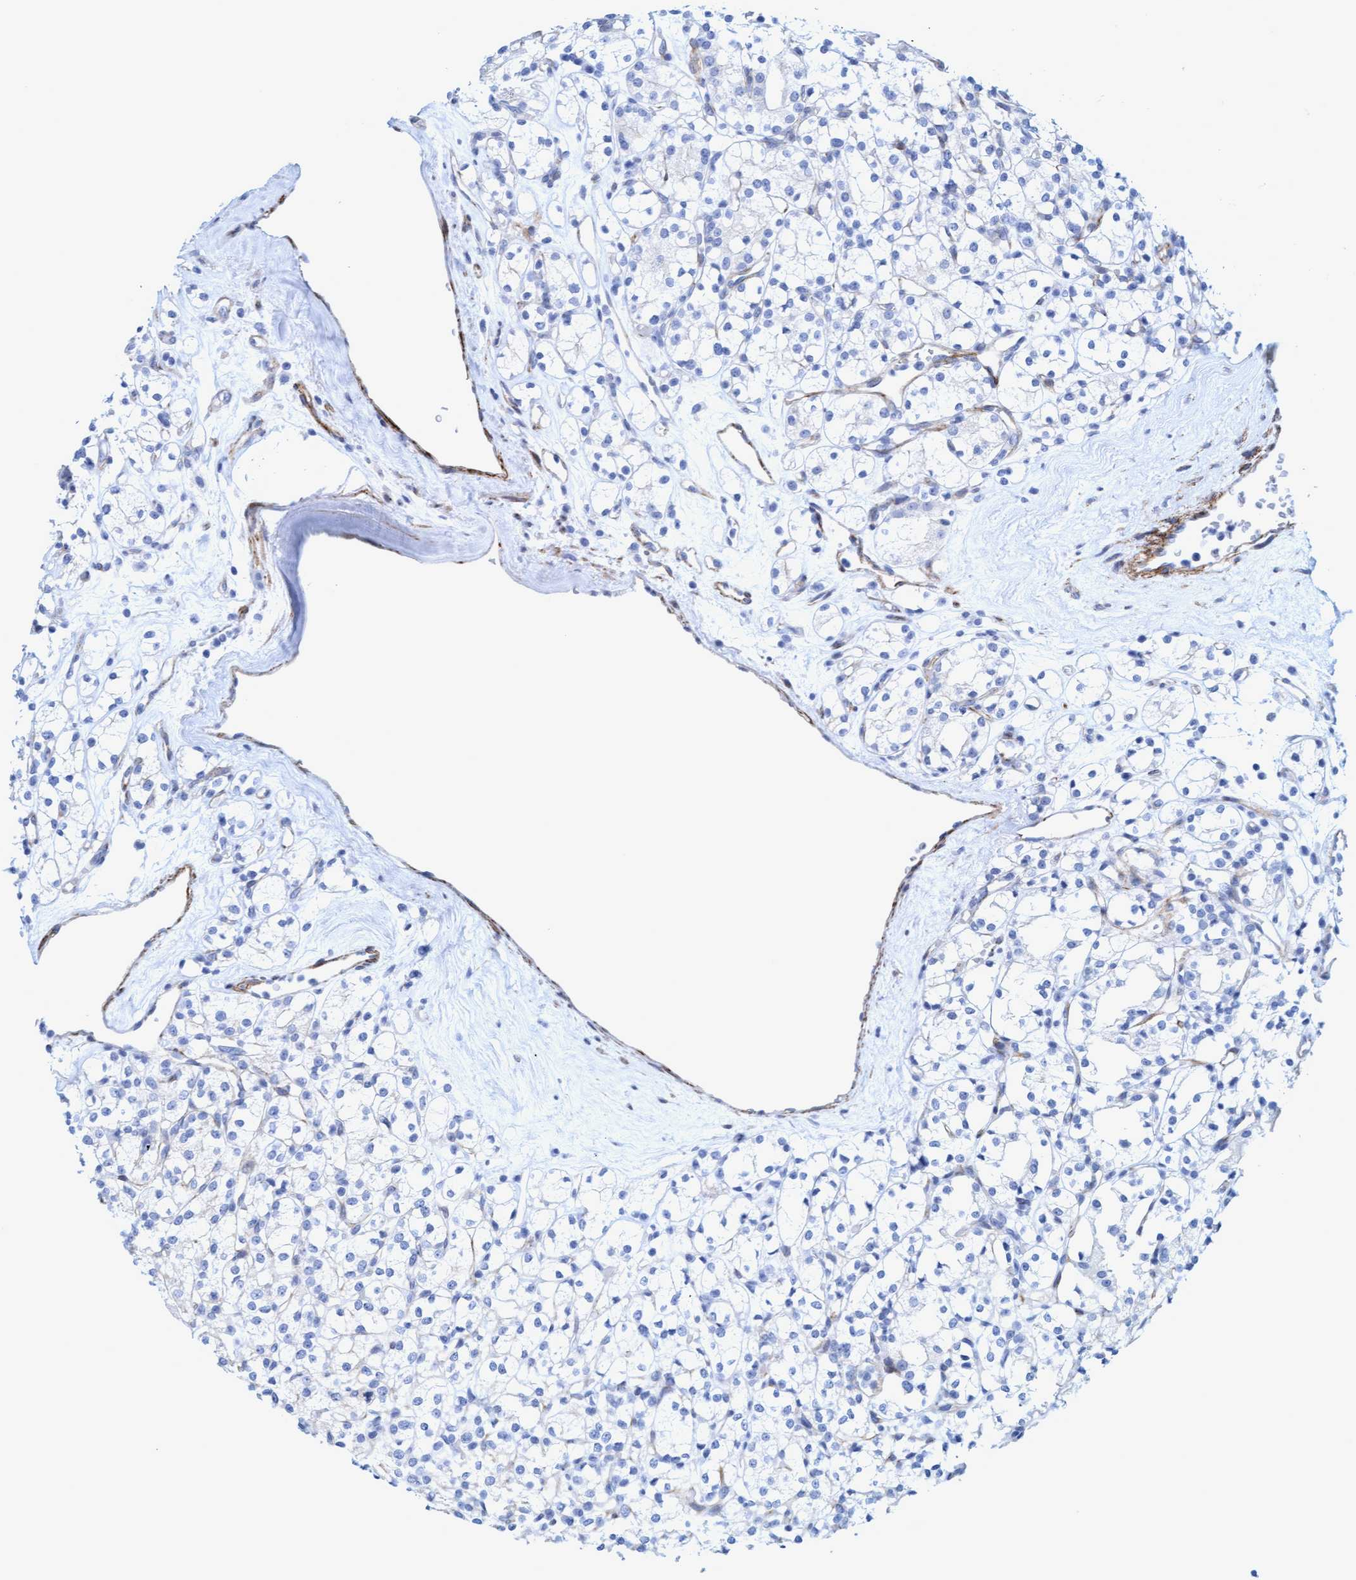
{"staining": {"intensity": "negative", "quantity": "none", "location": "none"}, "tissue": "renal cancer", "cell_type": "Tumor cells", "image_type": "cancer", "snomed": [{"axis": "morphology", "description": "Adenocarcinoma, NOS"}, {"axis": "topography", "description": "Kidney"}], "caption": "There is no significant expression in tumor cells of renal cancer (adenocarcinoma). The staining is performed using DAB brown chromogen with nuclei counter-stained in using hematoxylin.", "gene": "MTFR1", "patient": {"sex": "male", "age": 77}}